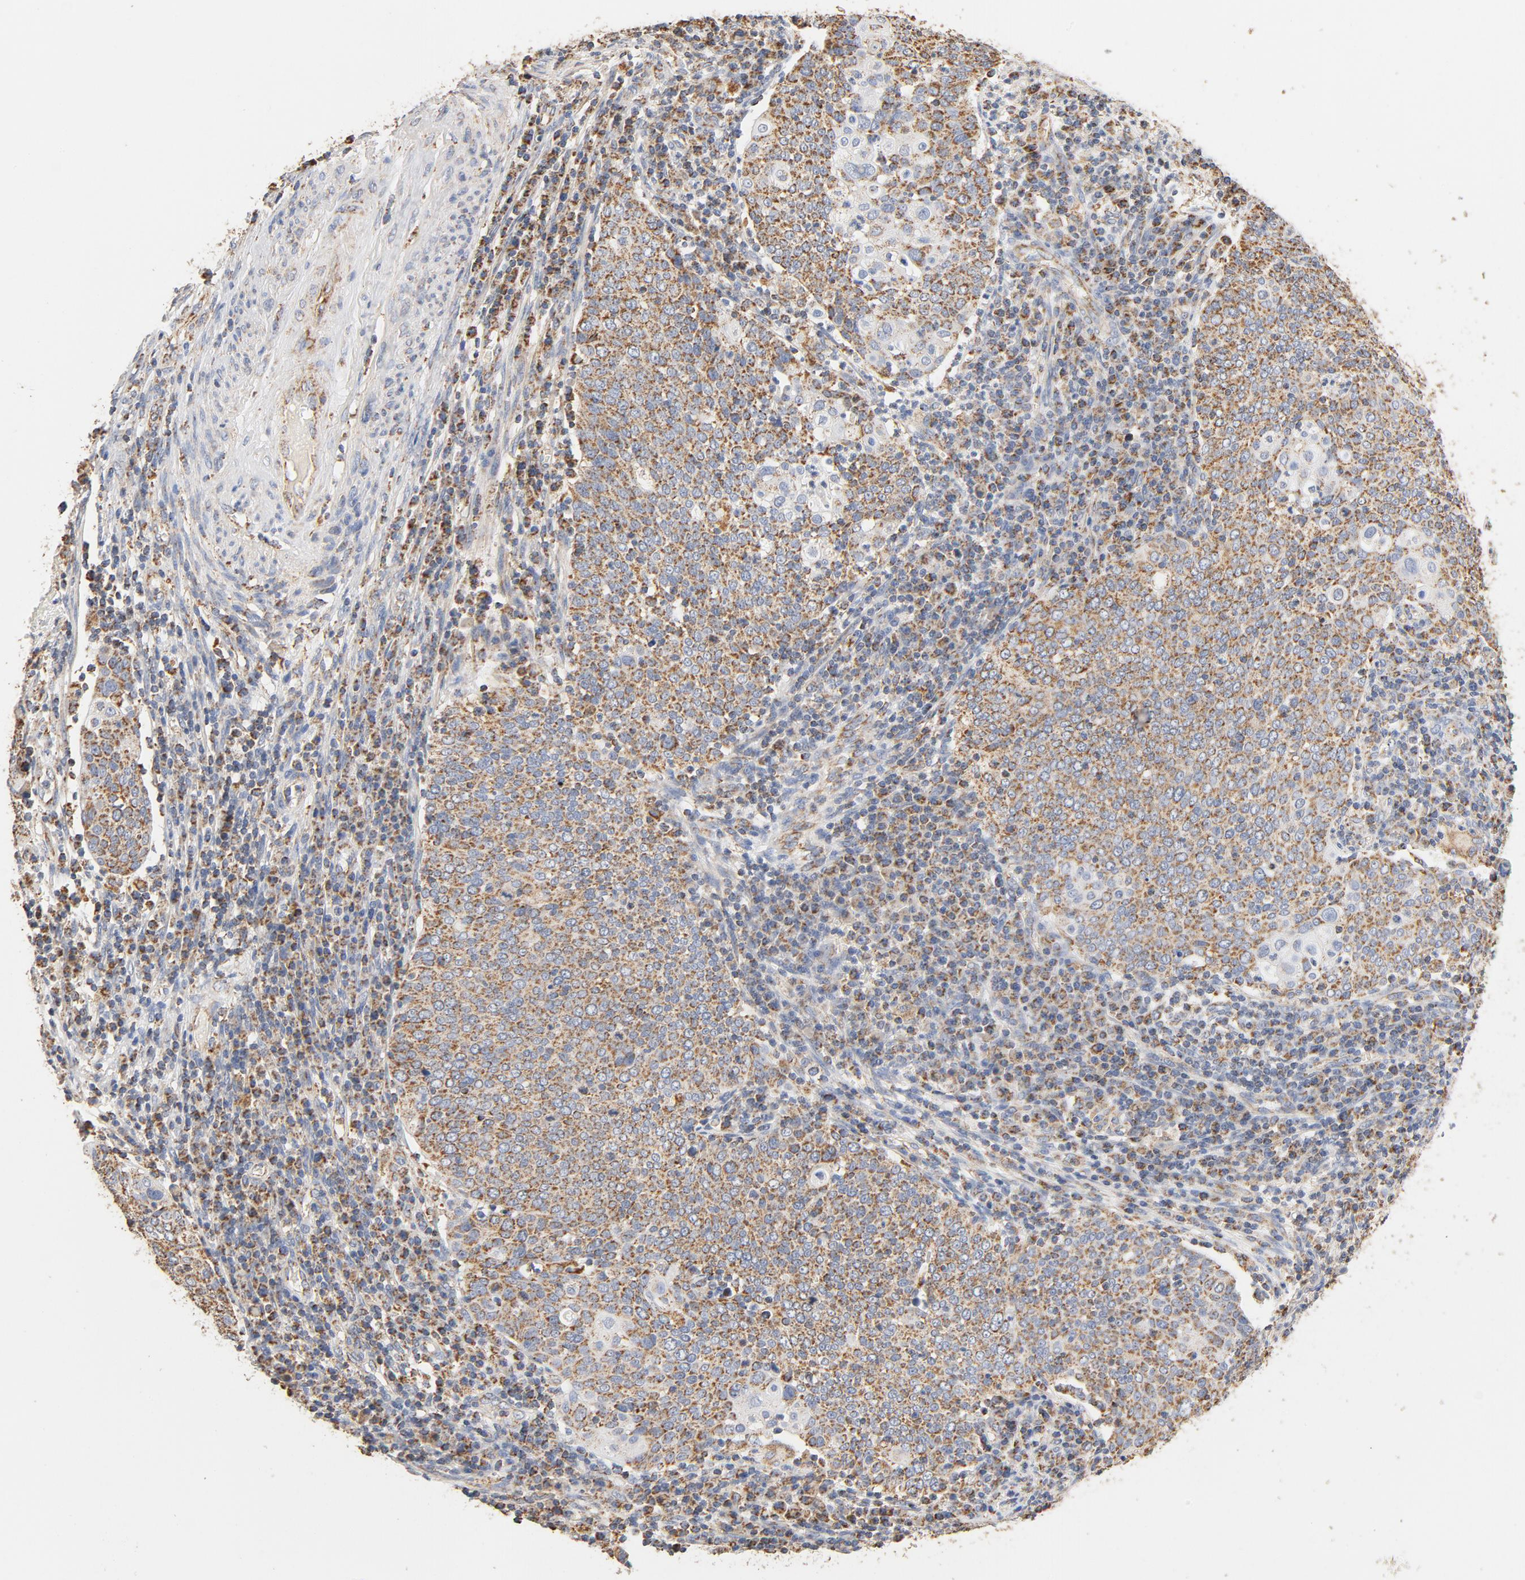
{"staining": {"intensity": "moderate", "quantity": ">75%", "location": "cytoplasmic/membranous"}, "tissue": "cervical cancer", "cell_type": "Tumor cells", "image_type": "cancer", "snomed": [{"axis": "morphology", "description": "Squamous cell carcinoma, NOS"}, {"axis": "topography", "description": "Cervix"}], "caption": "Tumor cells show medium levels of moderate cytoplasmic/membranous positivity in approximately >75% of cells in cervical squamous cell carcinoma.", "gene": "COX4I1", "patient": {"sex": "female", "age": 40}}